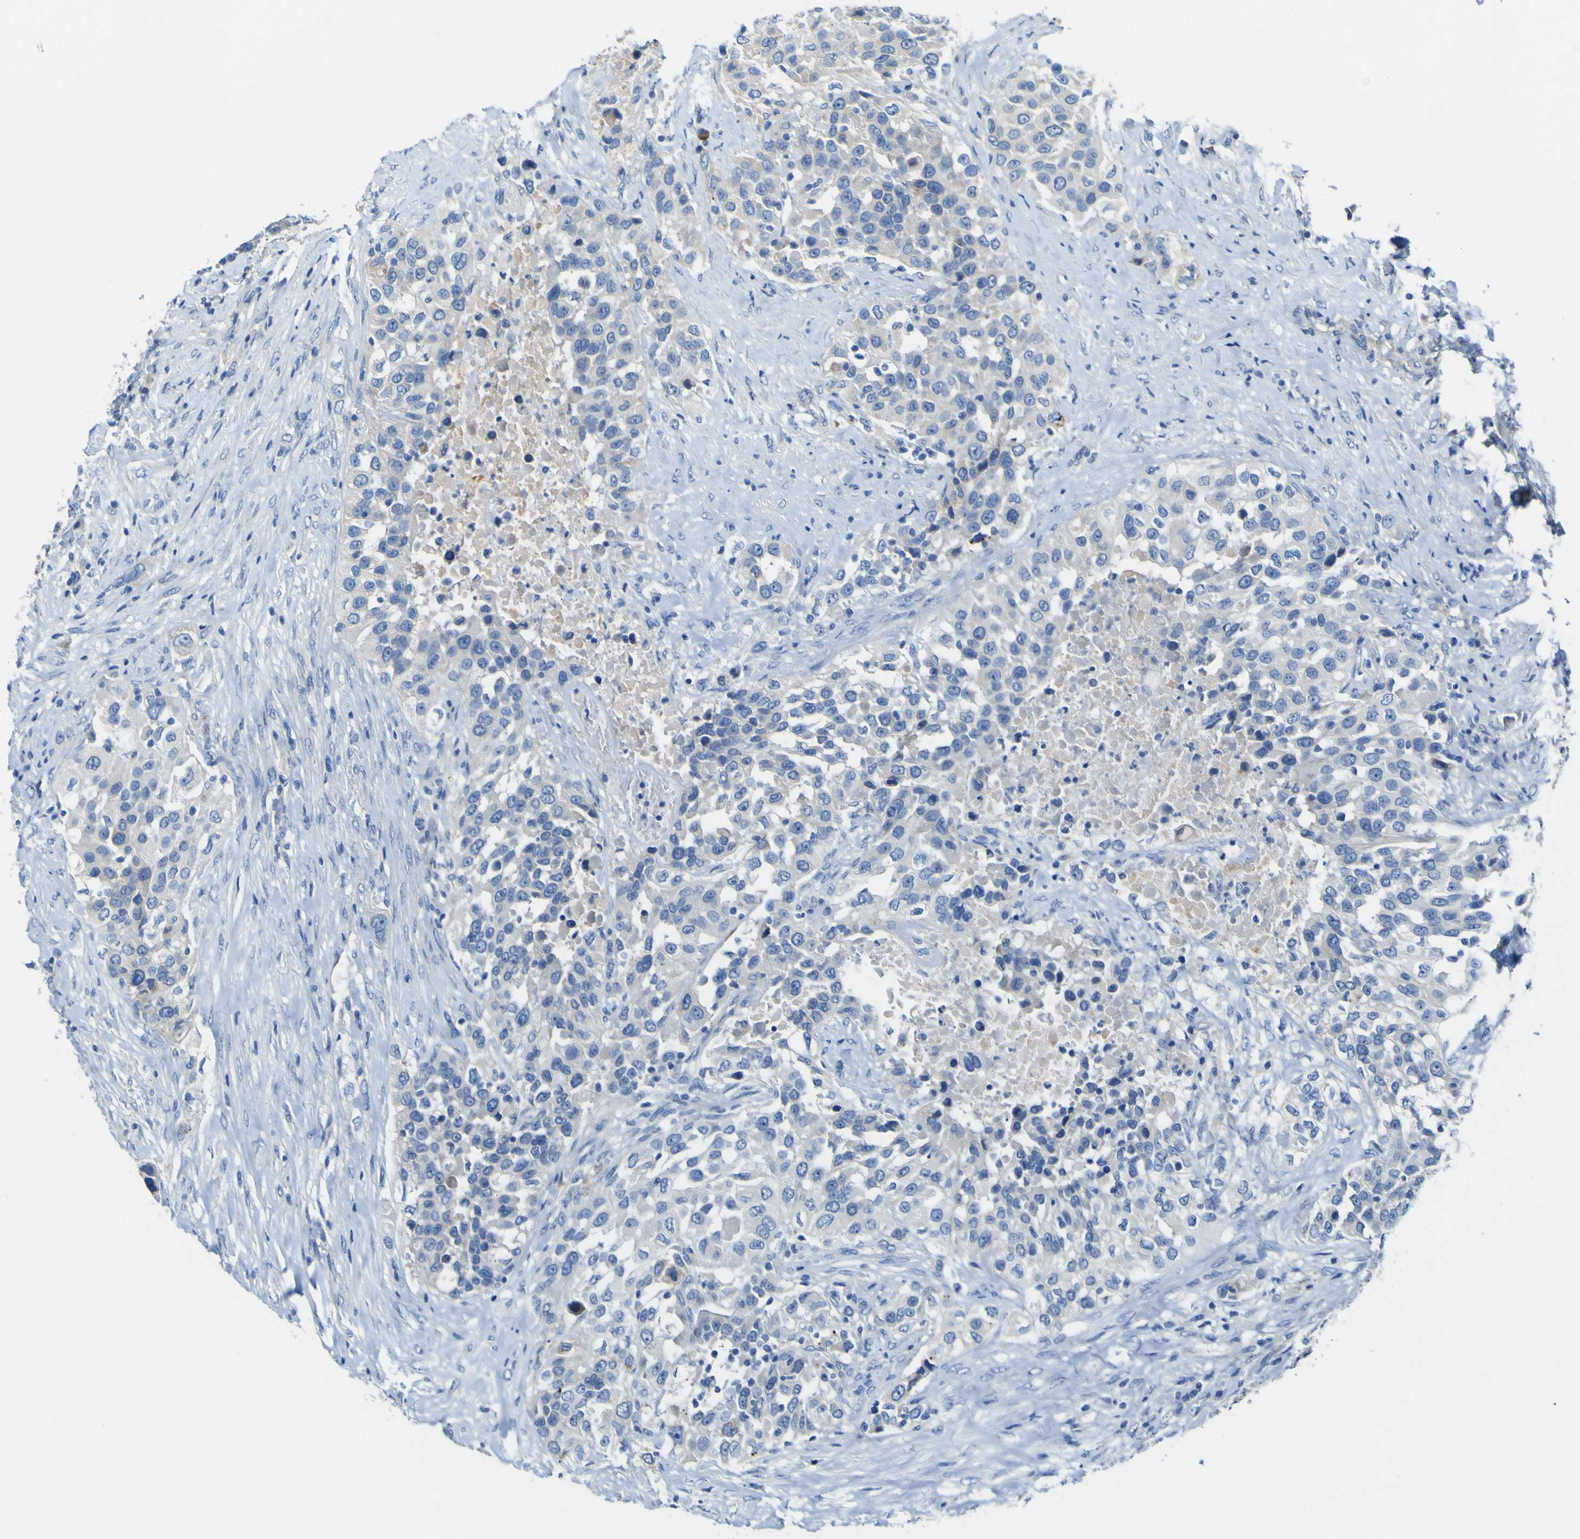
{"staining": {"intensity": "negative", "quantity": "none", "location": "none"}, "tissue": "urothelial cancer", "cell_type": "Tumor cells", "image_type": "cancer", "snomed": [{"axis": "morphology", "description": "Urothelial carcinoma, High grade"}, {"axis": "topography", "description": "Urinary bladder"}], "caption": "A high-resolution micrograph shows immunohistochemistry staining of urothelial carcinoma (high-grade), which reveals no significant expression in tumor cells. The staining is performed using DAB (3,3'-diaminobenzidine) brown chromogen with nuclei counter-stained in using hematoxylin.", "gene": "ADGRA2", "patient": {"sex": "female", "age": 80}}